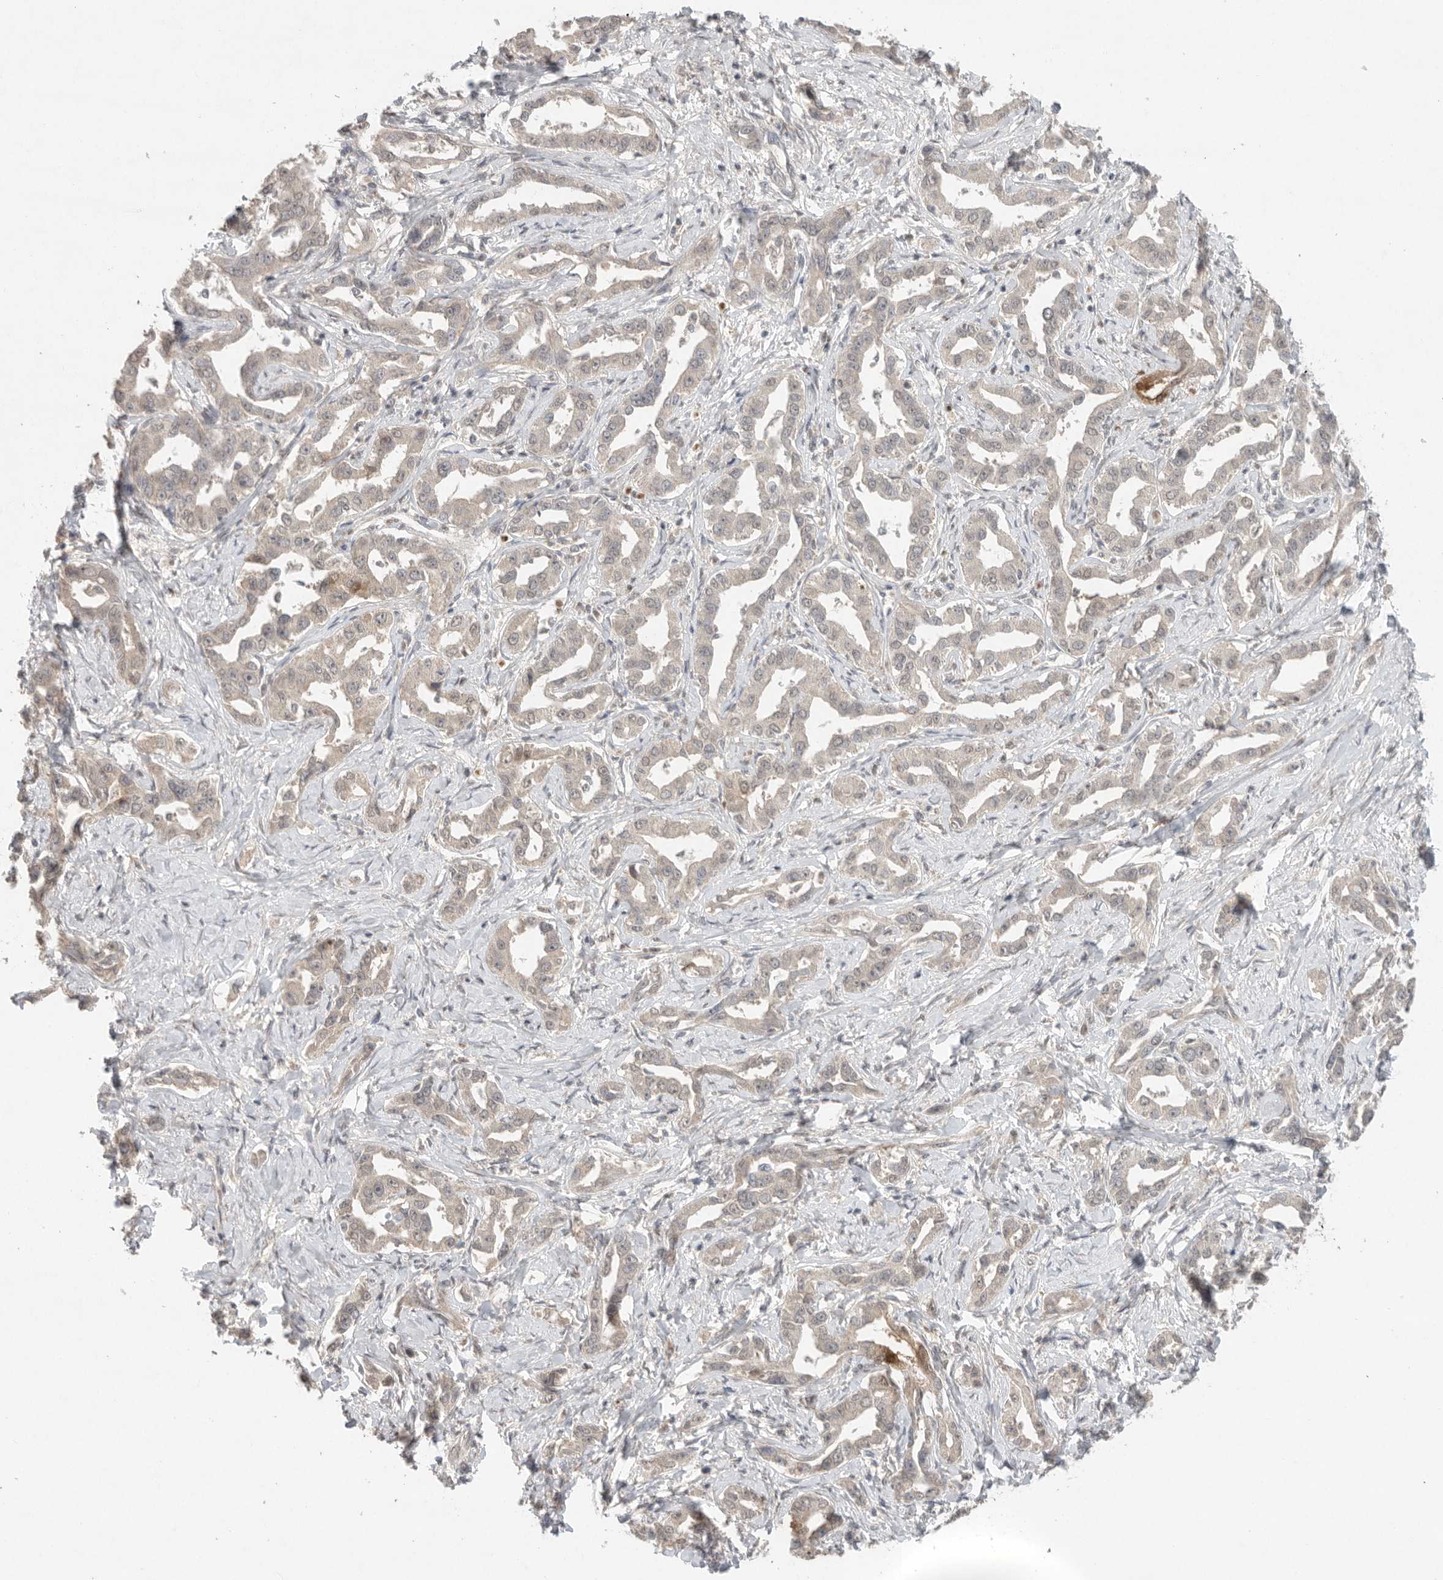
{"staining": {"intensity": "weak", "quantity": "<25%", "location": "cytoplasmic/membranous"}, "tissue": "liver cancer", "cell_type": "Tumor cells", "image_type": "cancer", "snomed": [{"axis": "morphology", "description": "Cholangiocarcinoma"}, {"axis": "topography", "description": "Liver"}], "caption": "Tumor cells show no significant staining in liver cholangiocarcinoma.", "gene": "KLK5", "patient": {"sex": "male", "age": 59}}